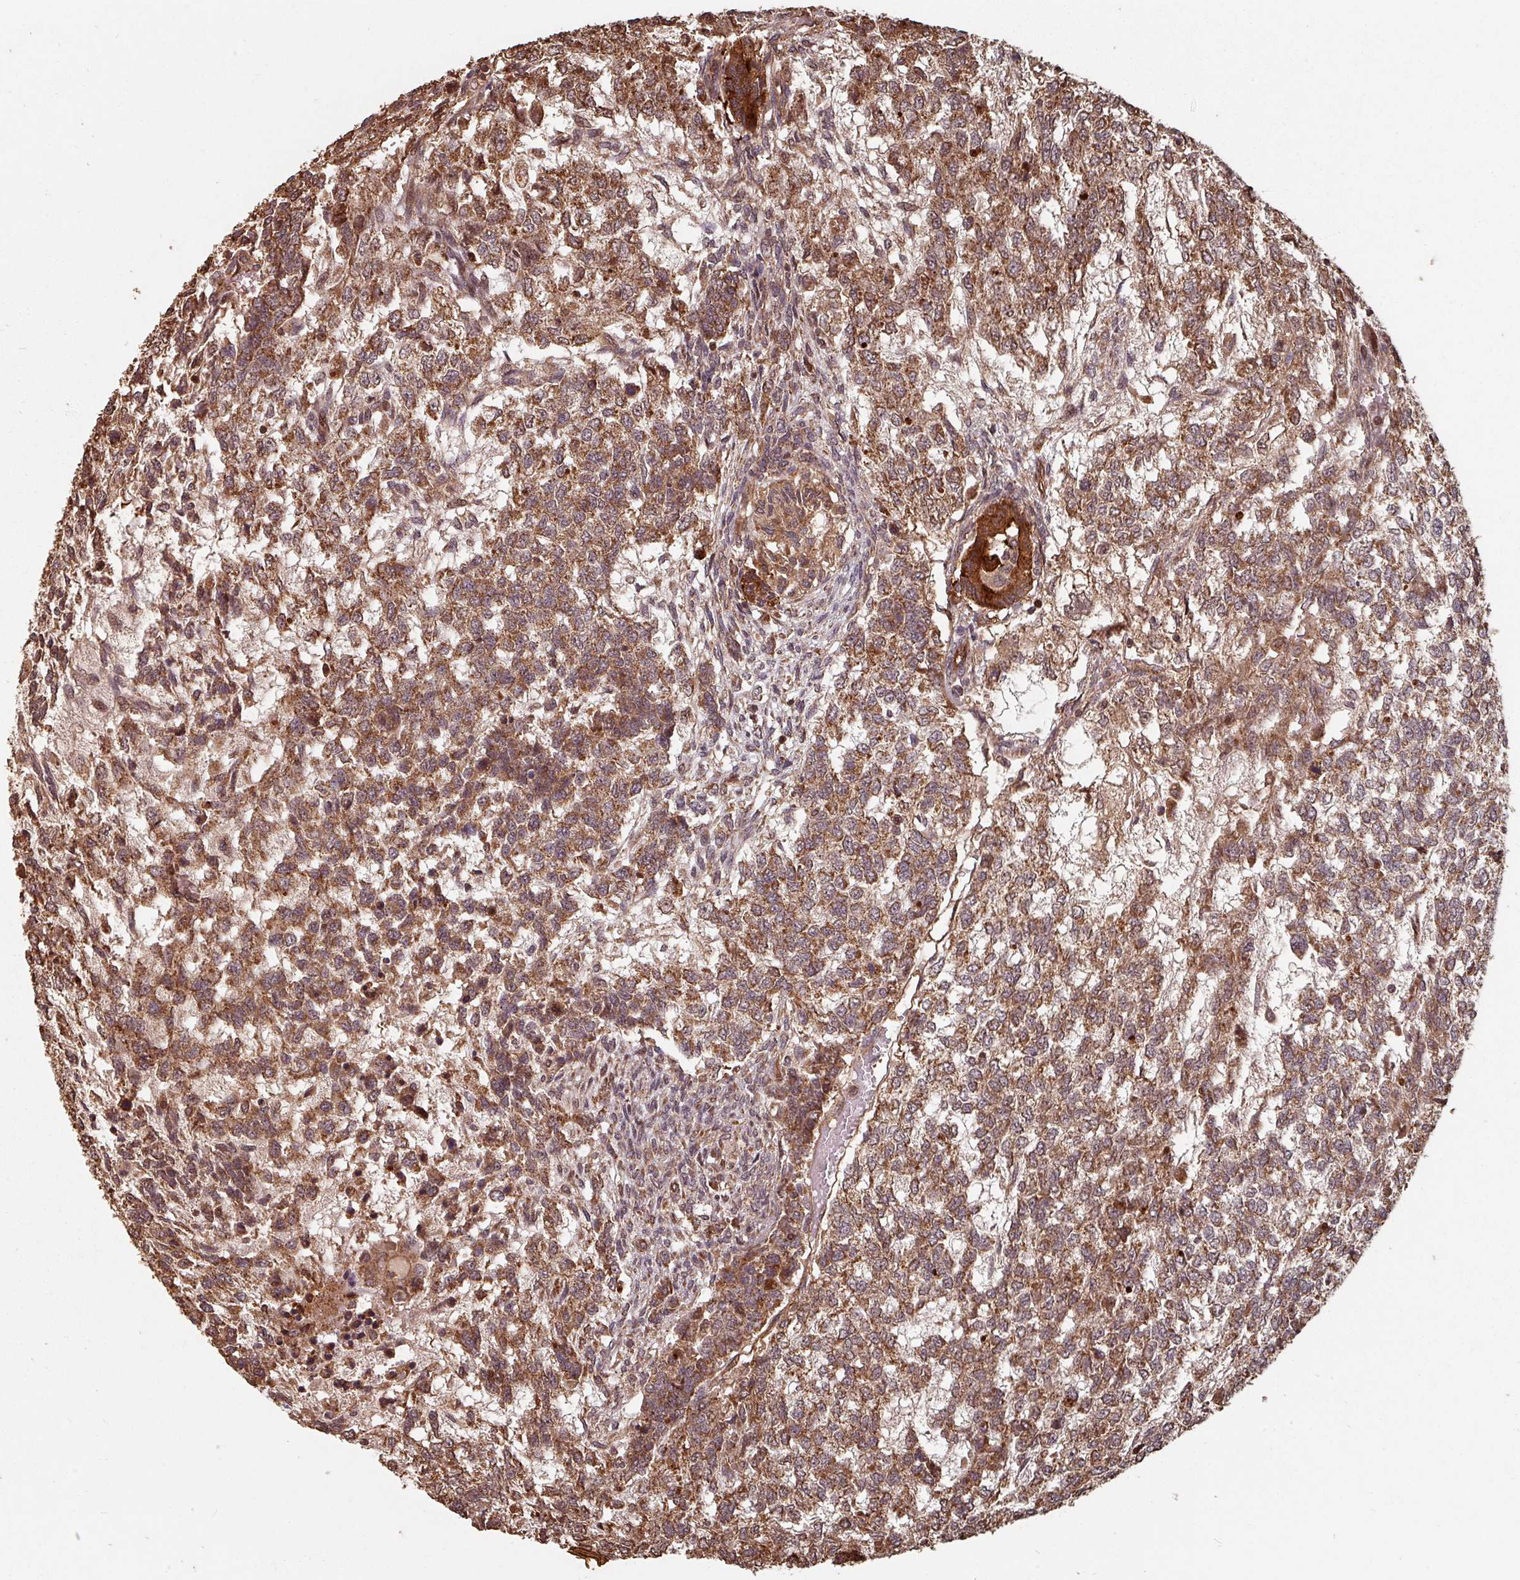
{"staining": {"intensity": "moderate", "quantity": ">75%", "location": "cytoplasmic/membranous"}, "tissue": "testis cancer", "cell_type": "Tumor cells", "image_type": "cancer", "snomed": [{"axis": "morphology", "description": "Carcinoma, Embryonal, NOS"}, {"axis": "topography", "description": "Testis"}], "caption": "Moderate cytoplasmic/membranous protein positivity is identified in approximately >75% of tumor cells in testis embryonal carcinoma.", "gene": "EID1", "patient": {"sex": "male", "age": 23}}